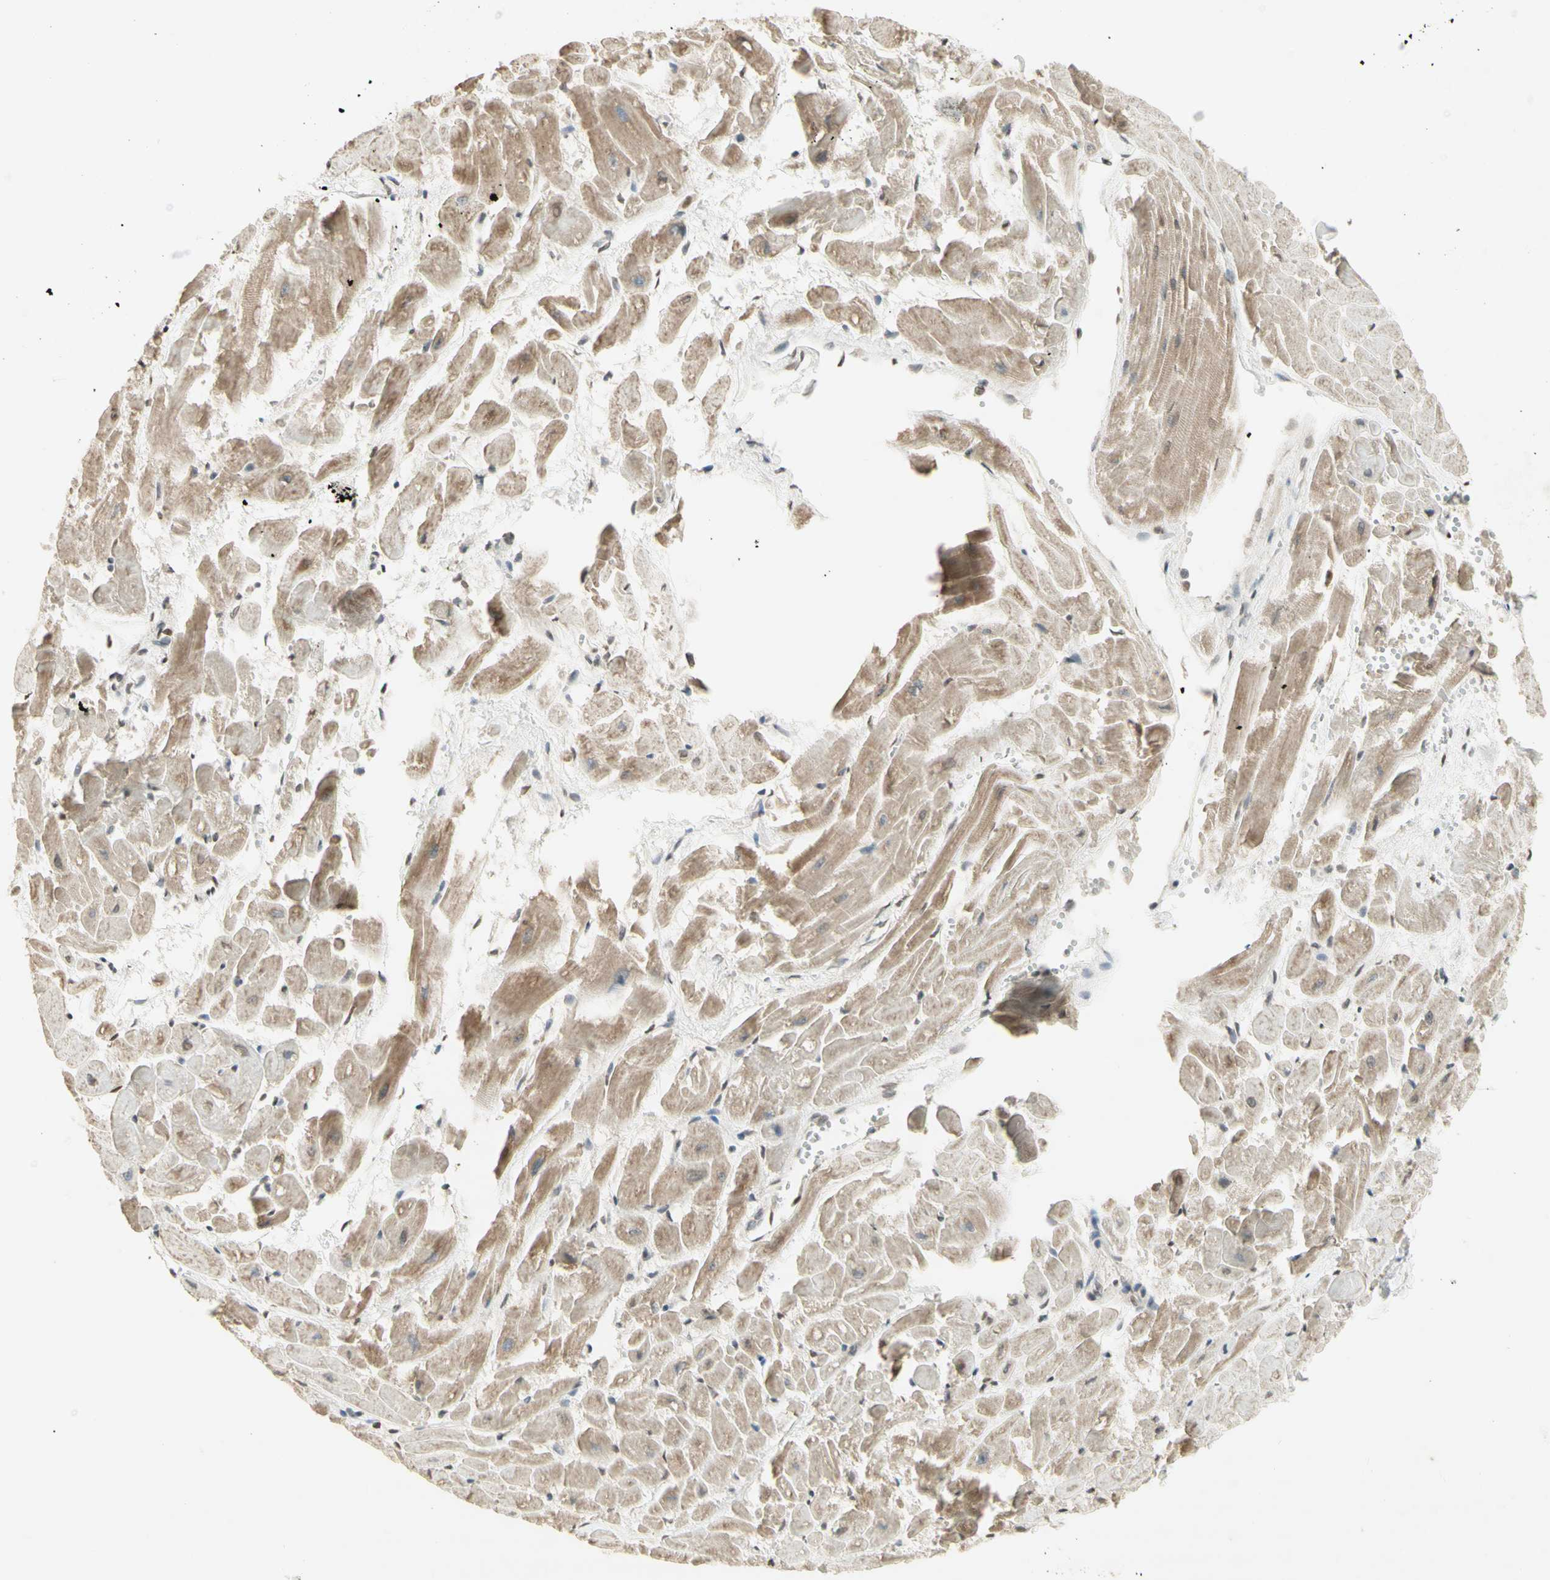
{"staining": {"intensity": "weak", "quantity": "25%-75%", "location": "cytoplasmic/membranous"}, "tissue": "heart muscle", "cell_type": "Cardiomyocytes", "image_type": "normal", "snomed": [{"axis": "morphology", "description": "Normal tissue, NOS"}, {"axis": "topography", "description": "Heart"}], "caption": "Cardiomyocytes exhibit low levels of weak cytoplasmic/membranous expression in approximately 25%-75% of cells in unremarkable heart muscle. (brown staining indicates protein expression, while blue staining denotes nuclei).", "gene": "CCNI", "patient": {"sex": "female", "age": 19}}